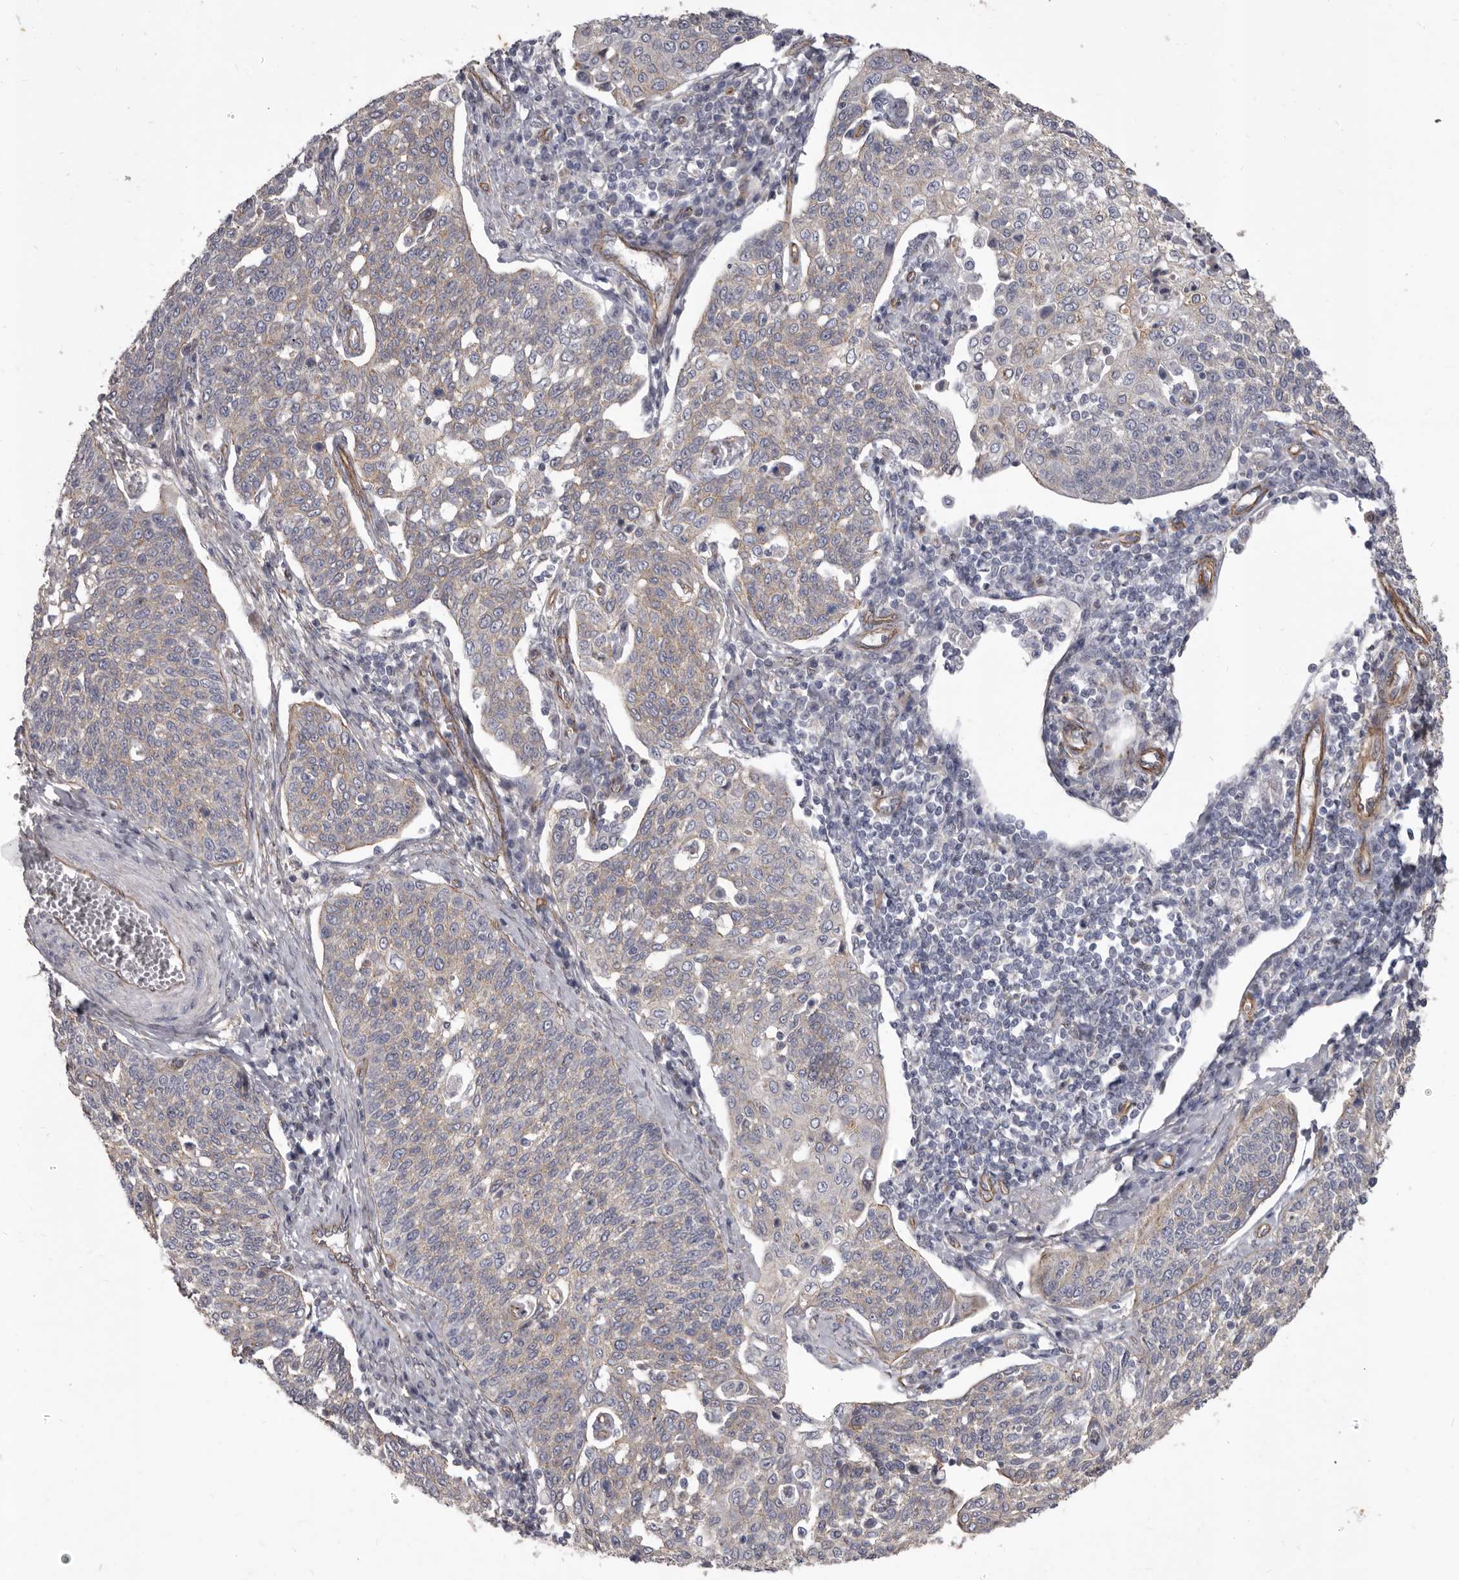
{"staining": {"intensity": "weak", "quantity": "<25%", "location": "cytoplasmic/membranous"}, "tissue": "cervical cancer", "cell_type": "Tumor cells", "image_type": "cancer", "snomed": [{"axis": "morphology", "description": "Squamous cell carcinoma, NOS"}, {"axis": "topography", "description": "Cervix"}], "caption": "An IHC micrograph of squamous cell carcinoma (cervical) is shown. There is no staining in tumor cells of squamous cell carcinoma (cervical).", "gene": "P2RX6", "patient": {"sex": "female", "age": 34}}